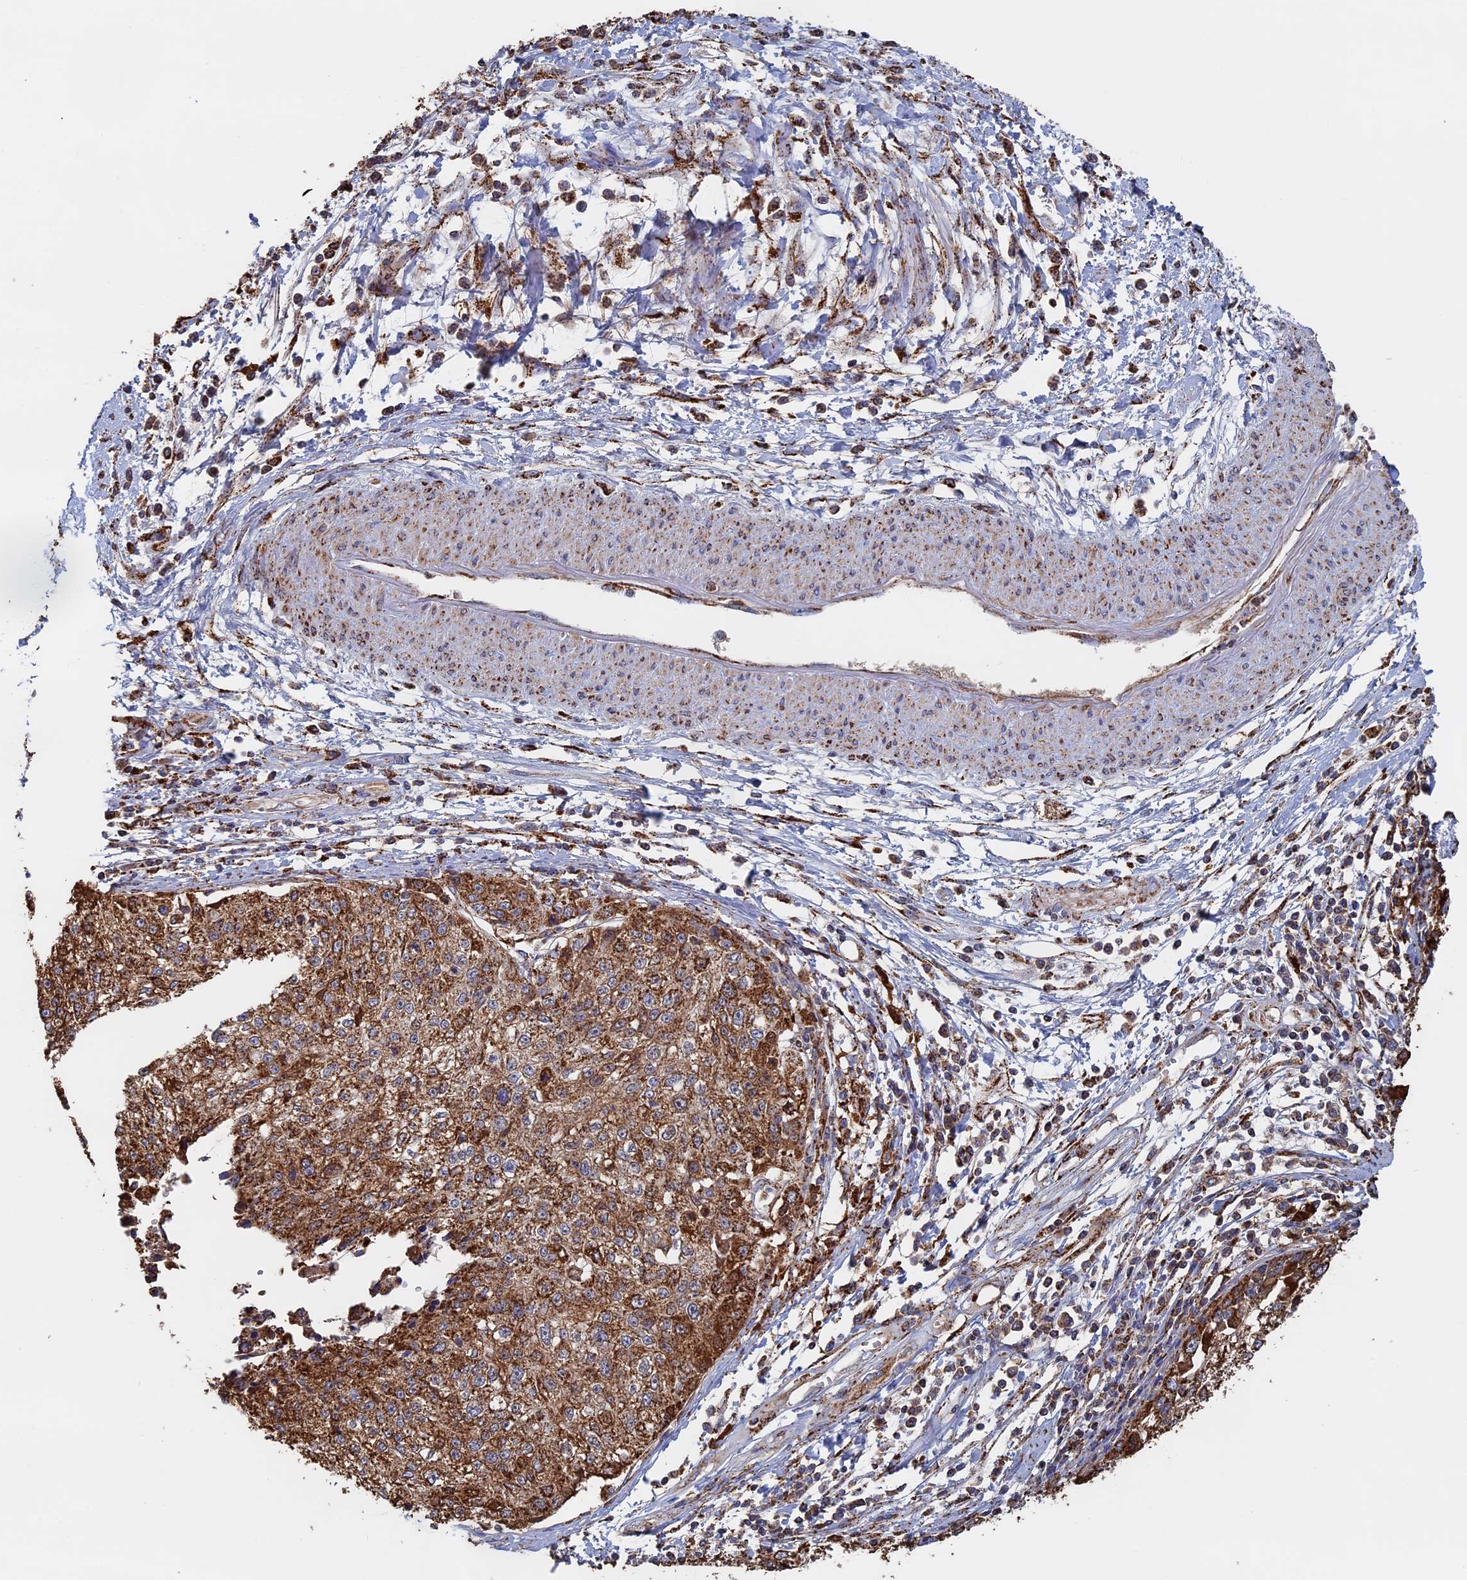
{"staining": {"intensity": "moderate", "quantity": ">75%", "location": "cytoplasmic/membranous"}, "tissue": "cervical cancer", "cell_type": "Tumor cells", "image_type": "cancer", "snomed": [{"axis": "morphology", "description": "Squamous cell carcinoma, NOS"}, {"axis": "topography", "description": "Cervix"}], "caption": "This is an image of immunohistochemistry (IHC) staining of squamous cell carcinoma (cervical), which shows moderate positivity in the cytoplasmic/membranous of tumor cells.", "gene": "SEC24D", "patient": {"sex": "female", "age": 57}}